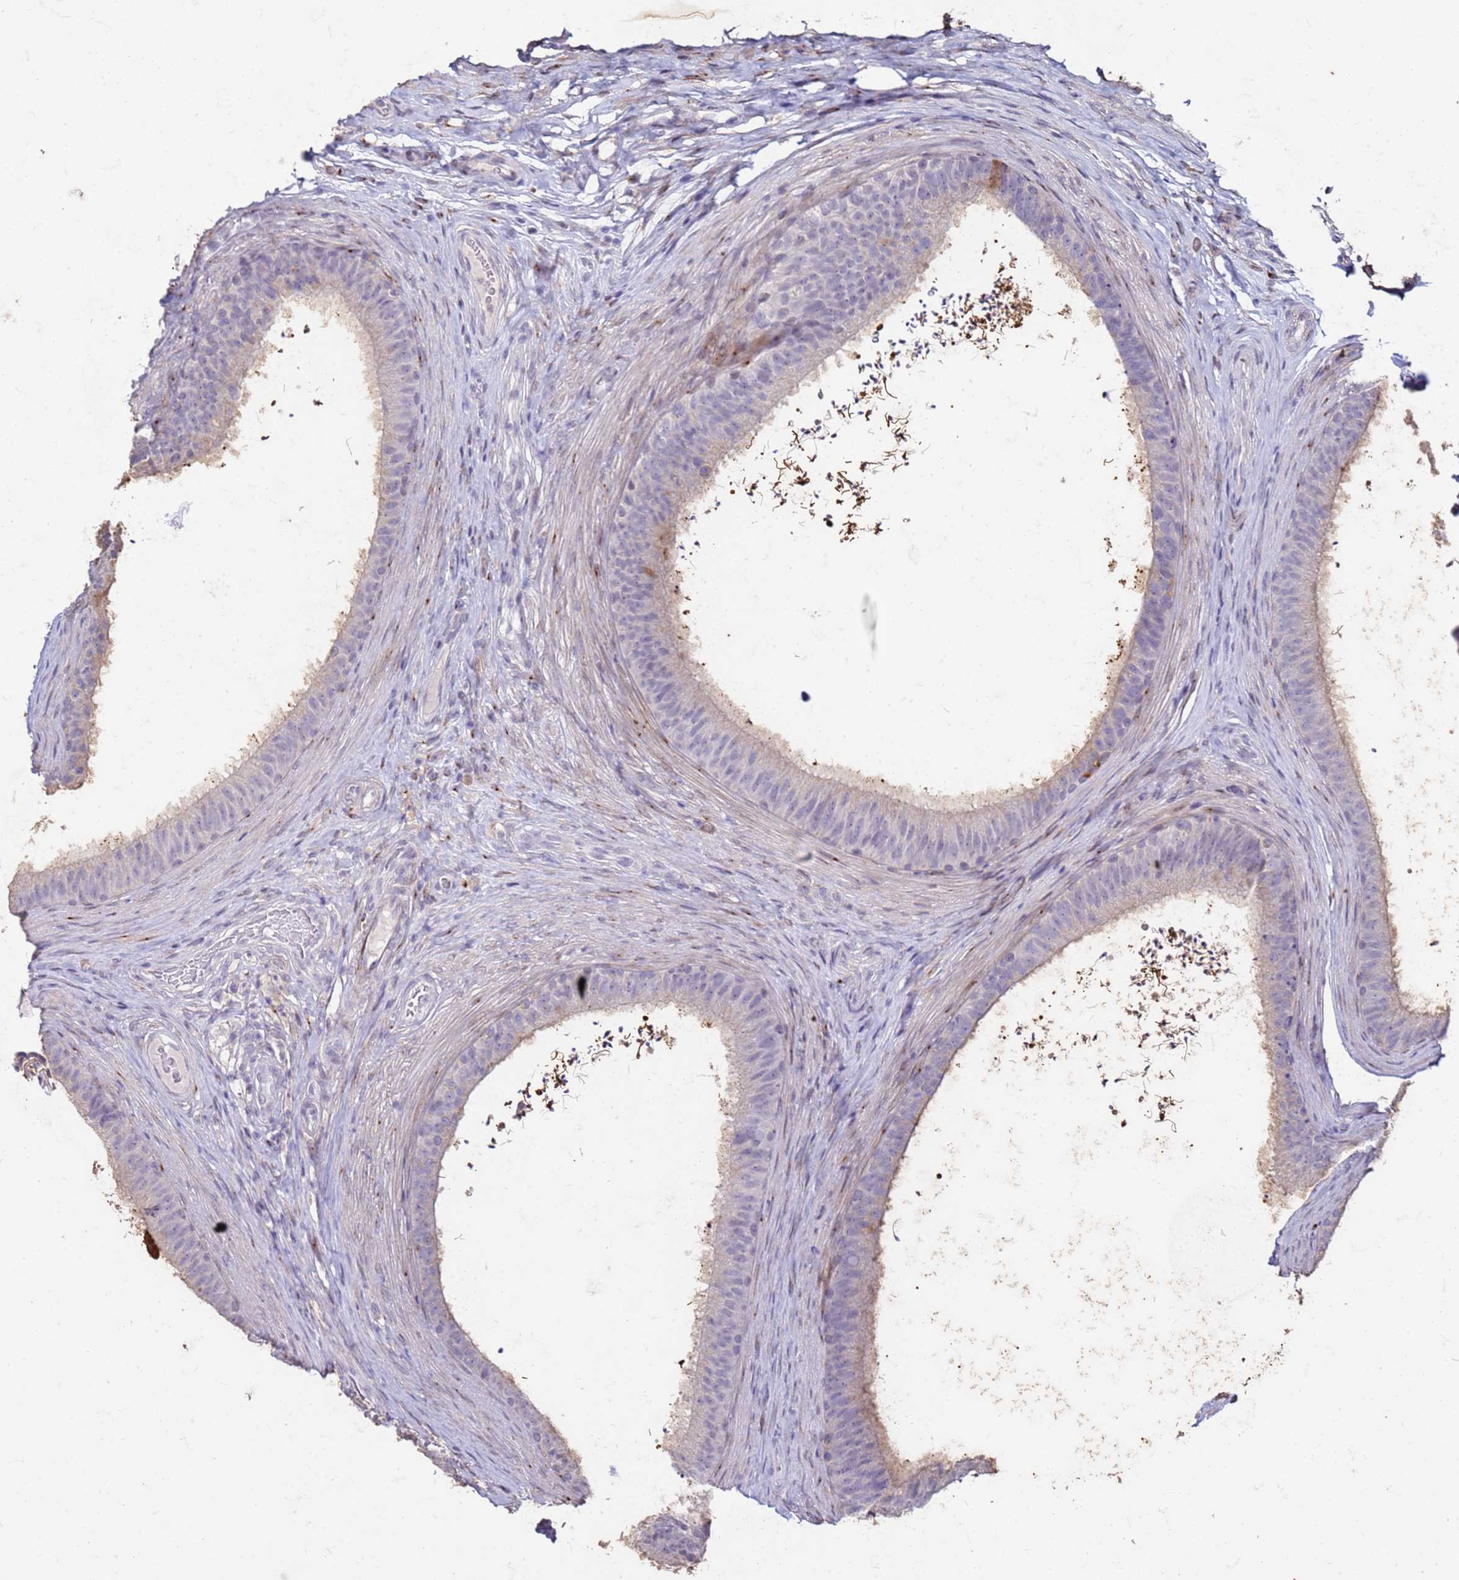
{"staining": {"intensity": "strong", "quantity": "25%-75%", "location": "cytoplasmic/membranous"}, "tissue": "epididymis", "cell_type": "Glandular cells", "image_type": "normal", "snomed": [{"axis": "morphology", "description": "Normal tissue, NOS"}, {"axis": "topography", "description": "Testis"}, {"axis": "topography", "description": "Epididymis"}], "caption": "Epididymis stained with DAB (3,3'-diaminobenzidine) IHC displays high levels of strong cytoplasmic/membranous staining in approximately 25%-75% of glandular cells.", "gene": "SLC25A15", "patient": {"sex": "male", "age": 41}}